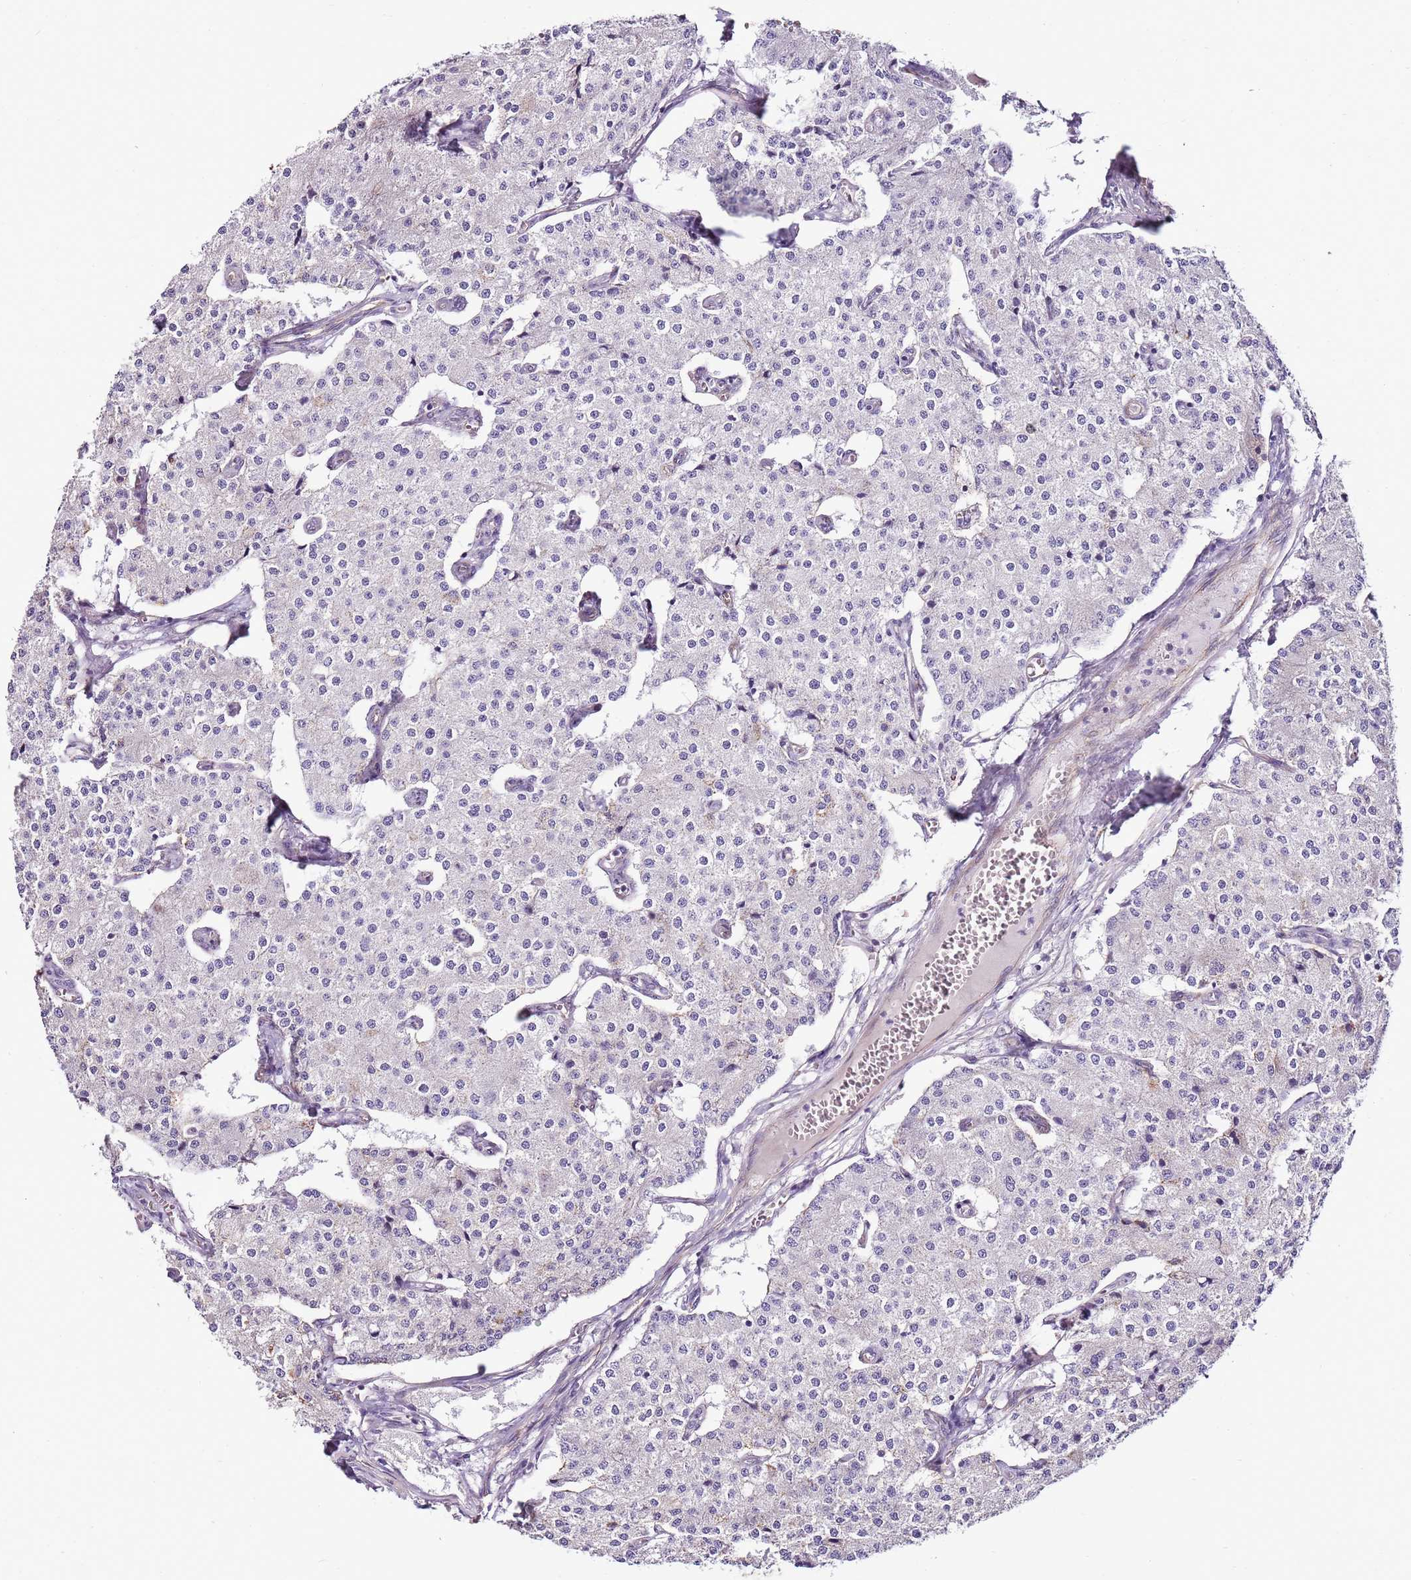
{"staining": {"intensity": "negative", "quantity": "none", "location": "none"}, "tissue": "carcinoid", "cell_type": "Tumor cells", "image_type": "cancer", "snomed": [{"axis": "morphology", "description": "Carcinoid, malignant, NOS"}, {"axis": "topography", "description": "Colon"}], "caption": "Immunohistochemistry of malignant carcinoid displays no staining in tumor cells. The staining was performed using DAB (3,3'-diaminobenzidine) to visualize the protein expression in brown, while the nuclei were stained in blue with hematoxylin (Magnification: 20x).", "gene": "ZNF786", "patient": {"sex": "female", "age": 52}}